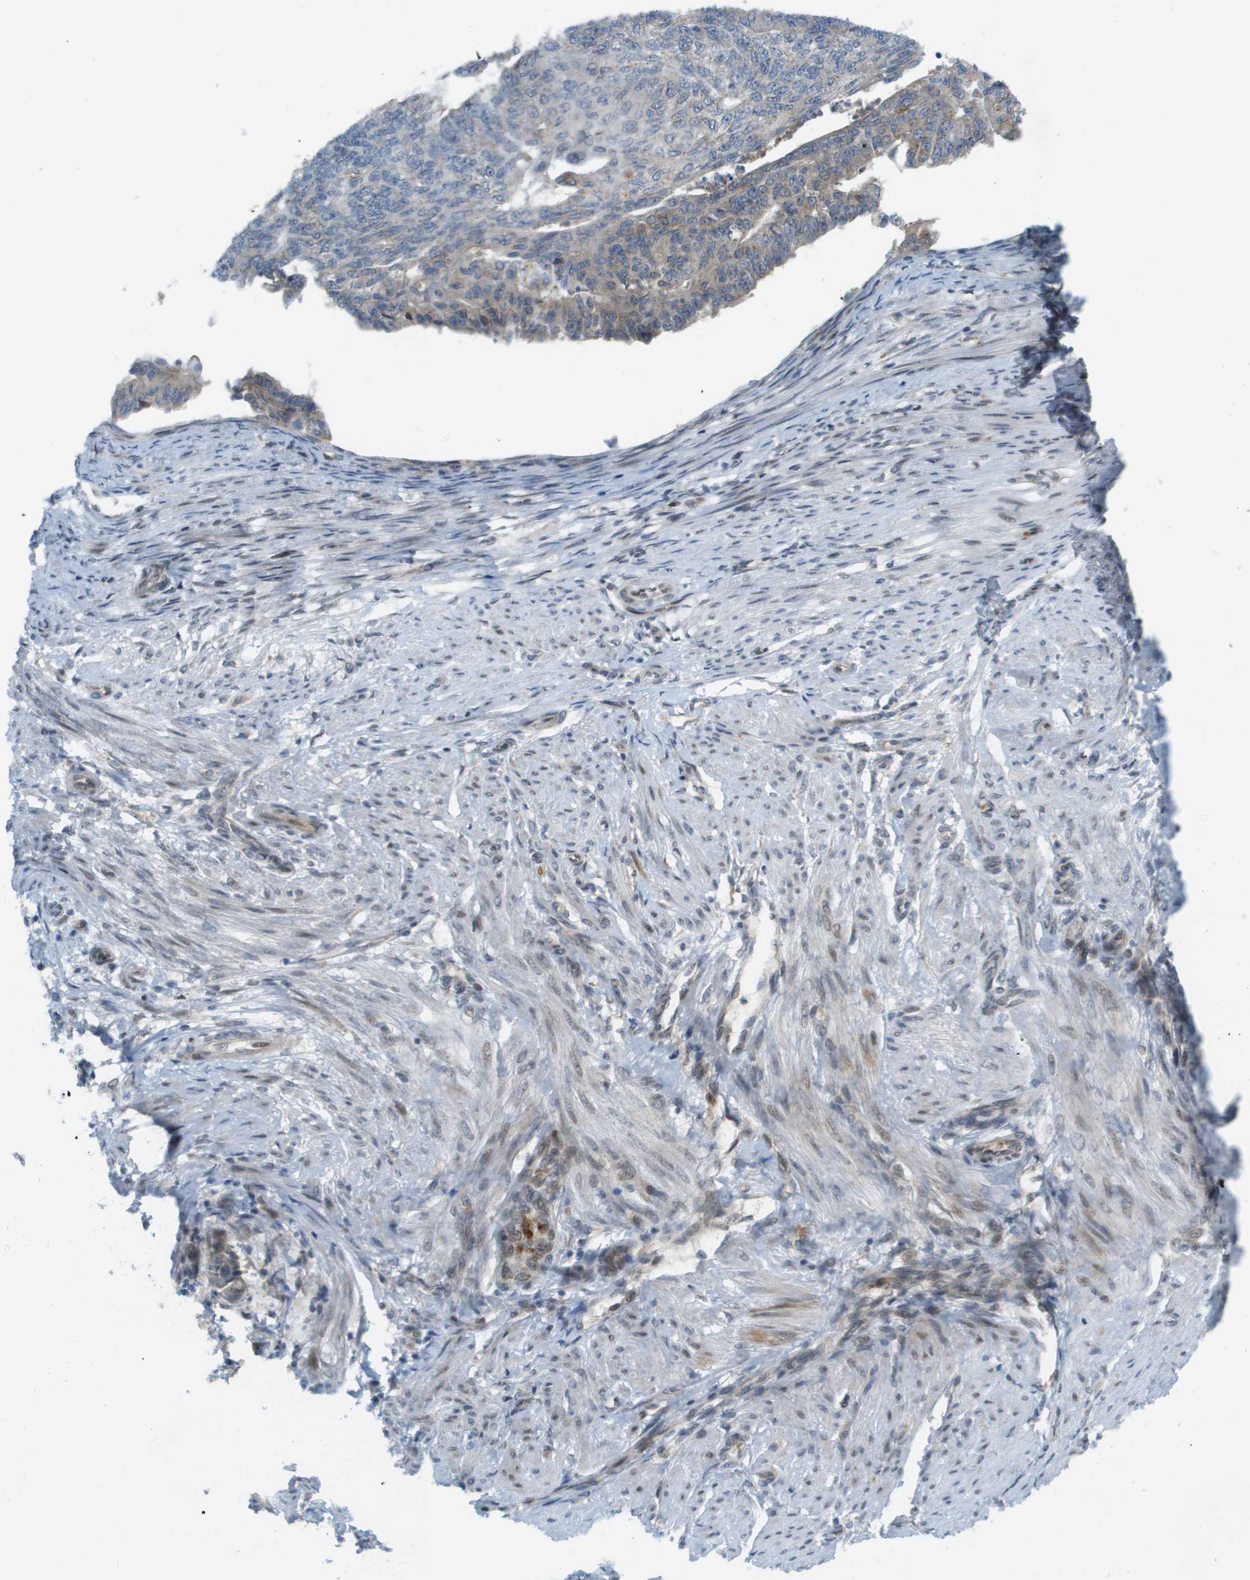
{"staining": {"intensity": "weak", "quantity": "<25%", "location": "cytoplasmic/membranous"}, "tissue": "endometrial cancer", "cell_type": "Tumor cells", "image_type": "cancer", "snomed": [{"axis": "morphology", "description": "Adenocarcinoma, NOS"}, {"axis": "topography", "description": "Endometrium"}], "caption": "DAB immunohistochemical staining of human adenocarcinoma (endometrial) exhibits no significant positivity in tumor cells.", "gene": "CACNB4", "patient": {"sex": "female", "age": 32}}